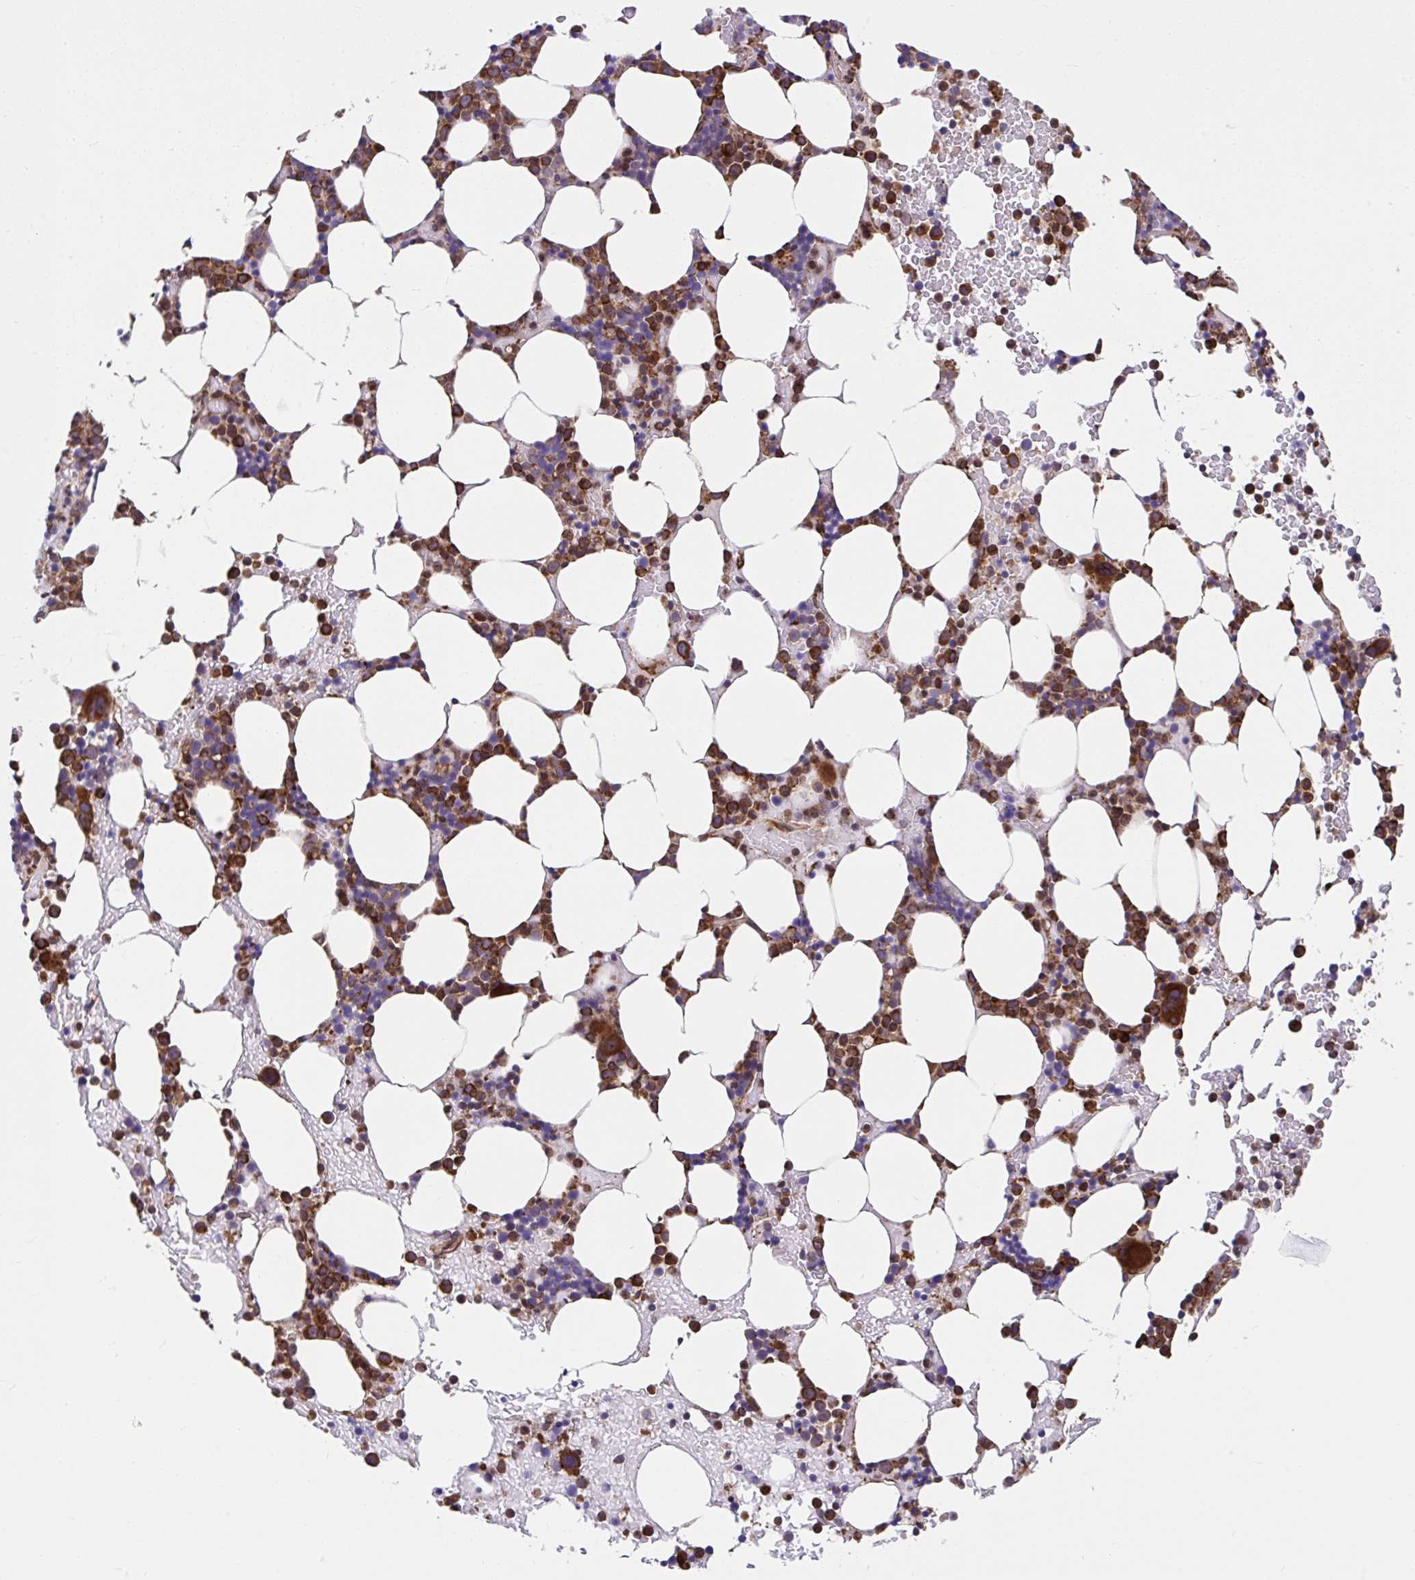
{"staining": {"intensity": "strong", "quantity": ">75%", "location": "cytoplasmic/membranous"}, "tissue": "bone marrow", "cell_type": "Hematopoietic cells", "image_type": "normal", "snomed": [{"axis": "morphology", "description": "Normal tissue, NOS"}, {"axis": "topography", "description": "Bone marrow"}], "caption": "Protein expression analysis of unremarkable bone marrow reveals strong cytoplasmic/membranous positivity in about >75% of hematopoietic cells.", "gene": "STIM2", "patient": {"sex": "female", "age": 62}}